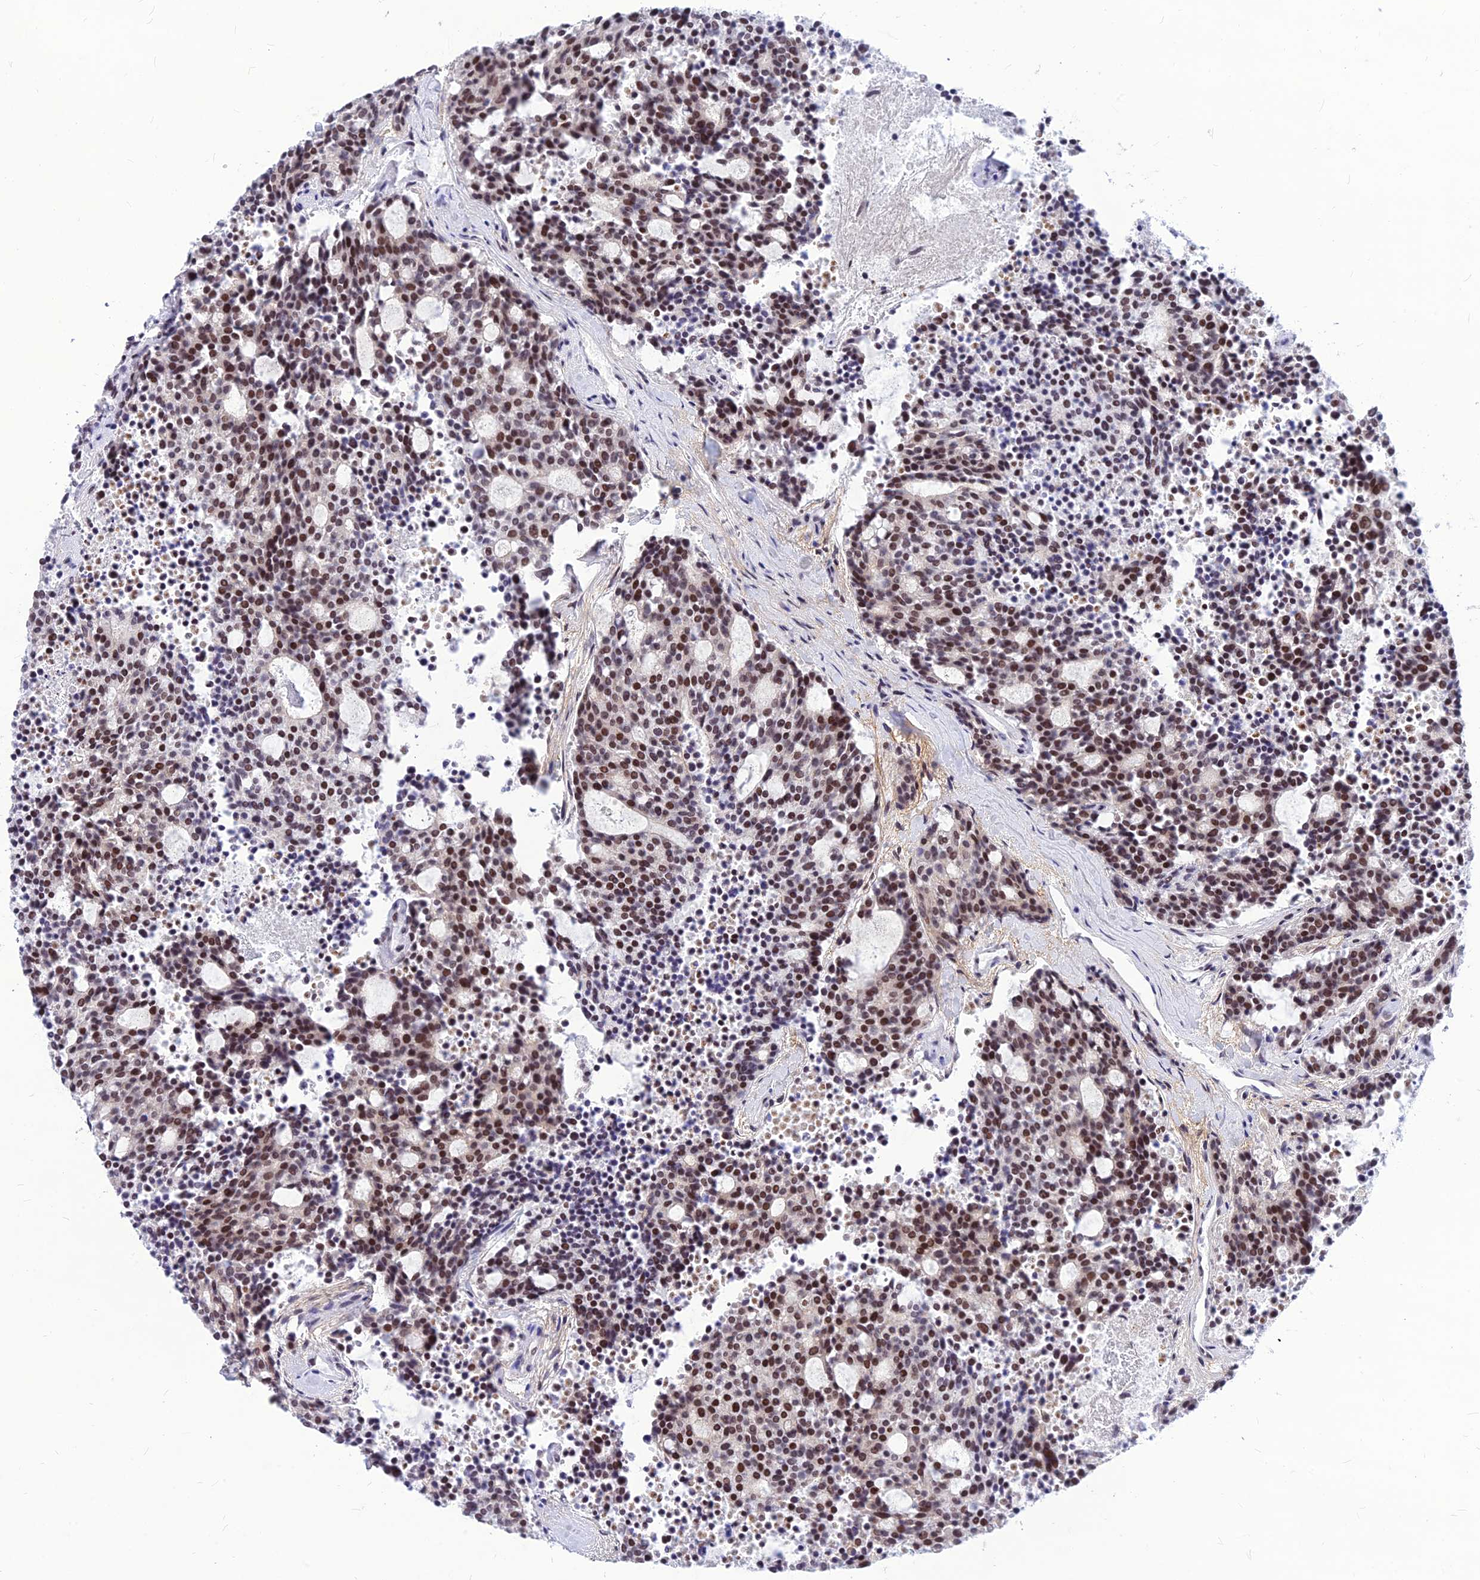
{"staining": {"intensity": "moderate", "quantity": ">75%", "location": "nuclear"}, "tissue": "carcinoid", "cell_type": "Tumor cells", "image_type": "cancer", "snomed": [{"axis": "morphology", "description": "Carcinoid, malignant, NOS"}, {"axis": "topography", "description": "Pancreas"}], "caption": "IHC histopathology image of neoplastic tissue: human carcinoid (malignant) stained using immunohistochemistry (IHC) demonstrates medium levels of moderate protein expression localized specifically in the nuclear of tumor cells, appearing as a nuclear brown color.", "gene": "KCTD13", "patient": {"sex": "female", "age": 54}}